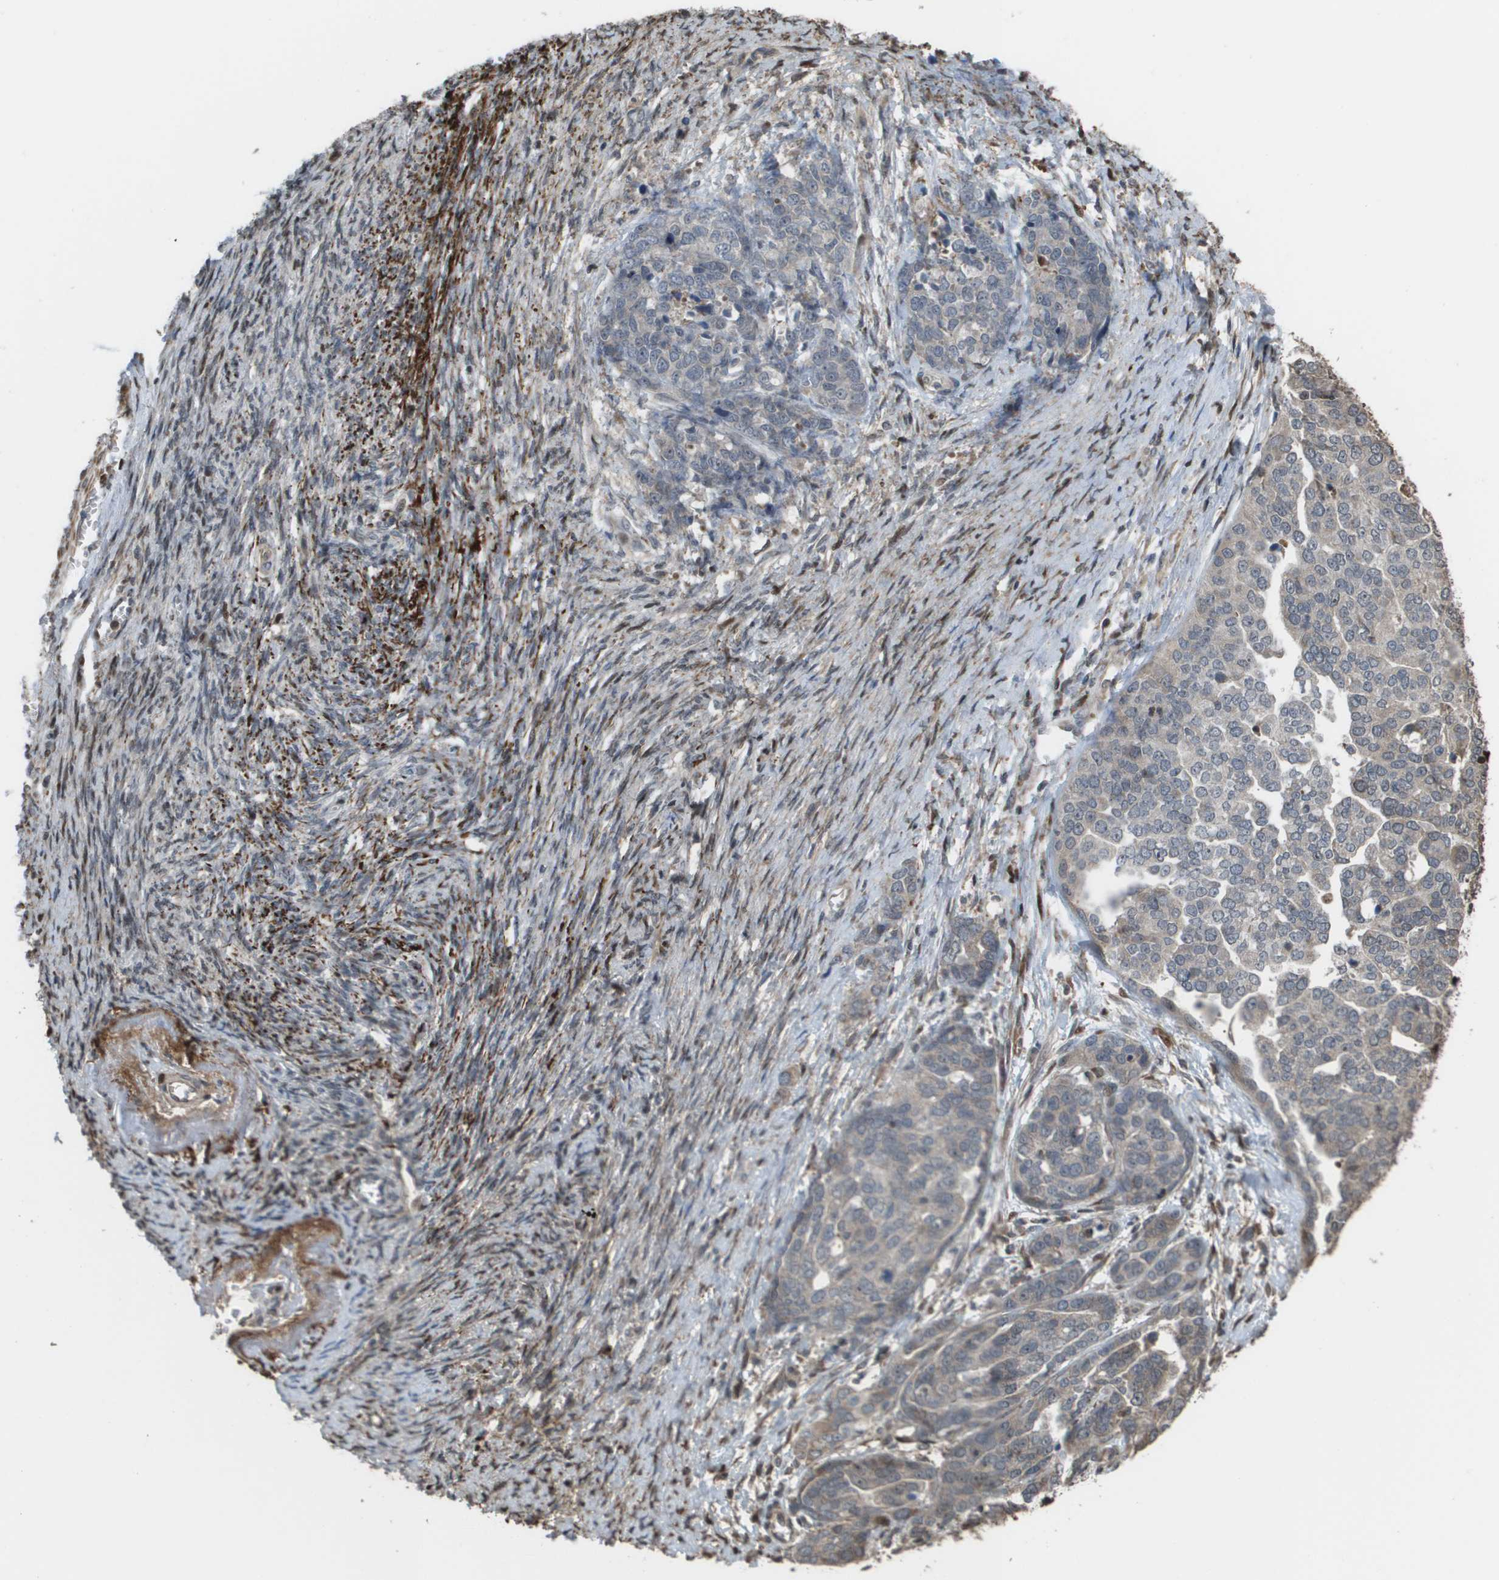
{"staining": {"intensity": "weak", "quantity": "<25%", "location": "cytoplasmic/membranous"}, "tissue": "ovarian cancer", "cell_type": "Tumor cells", "image_type": "cancer", "snomed": [{"axis": "morphology", "description": "Cystadenocarcinoma, serous, NOS"}, {"axis": "topography", "description": "Ovary"}], "caption": "Ovarian cancer (serous cystadenocarcinoma) stained for a protein using immunohistochemistry demonstrates no staining tumor cells.", "gene": "AXIN2", "patient": {"sex": "female", "age": 44}}